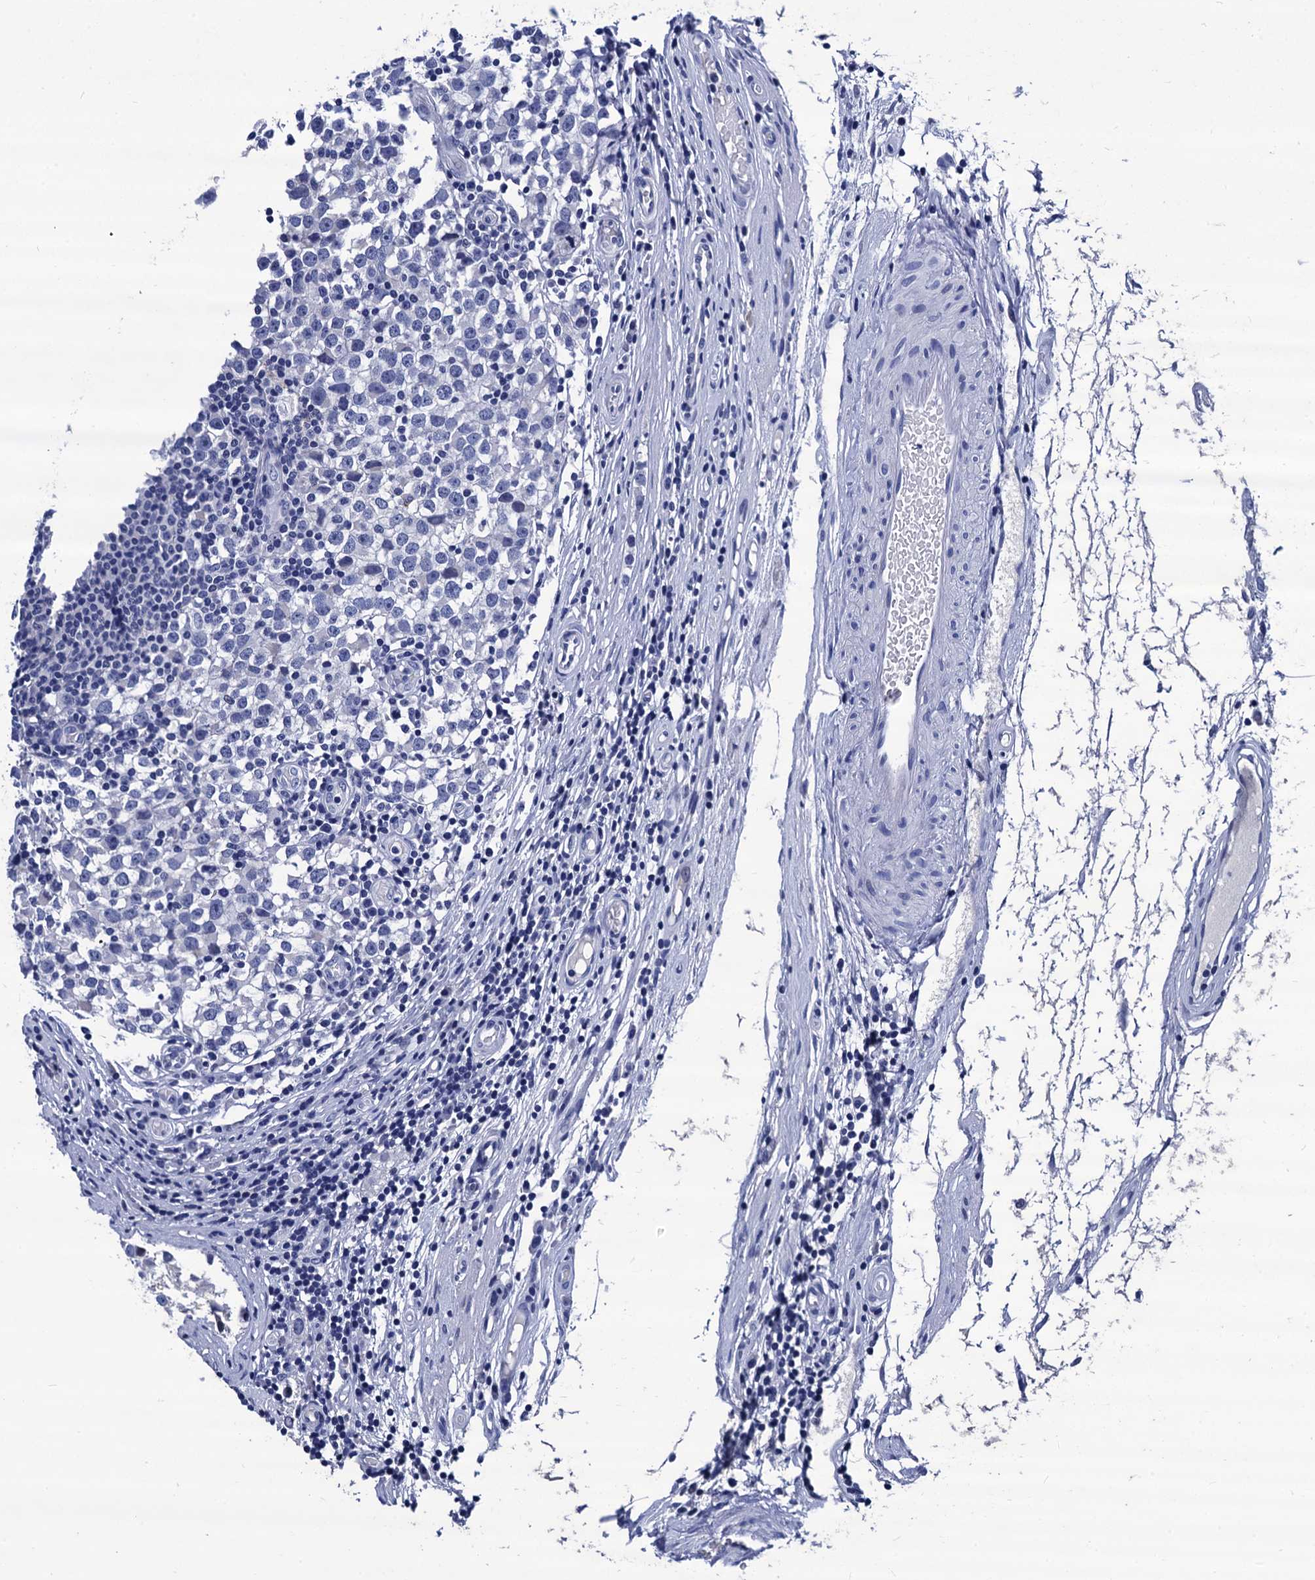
{"staining": {"intensity": "negative", "quantity": "none", "location": "none"}, "tissue": "testis cancer", "cell_type": "Tumor cells", "image_type": "cancer", "snomed": [{"axis": "morphology", "description": "Seminoma, NOS"}, {"axis": "topography", "description": "Testis"}], "caption": "High magnification brightfield microscopy of seminoma (testis) stained with DAB (brown) and counterstained with hematoxylin (blue): tumor cells show no significant positivity.", "gene": "LRRC30", "patient": {"sex": "male", "age": 65}}